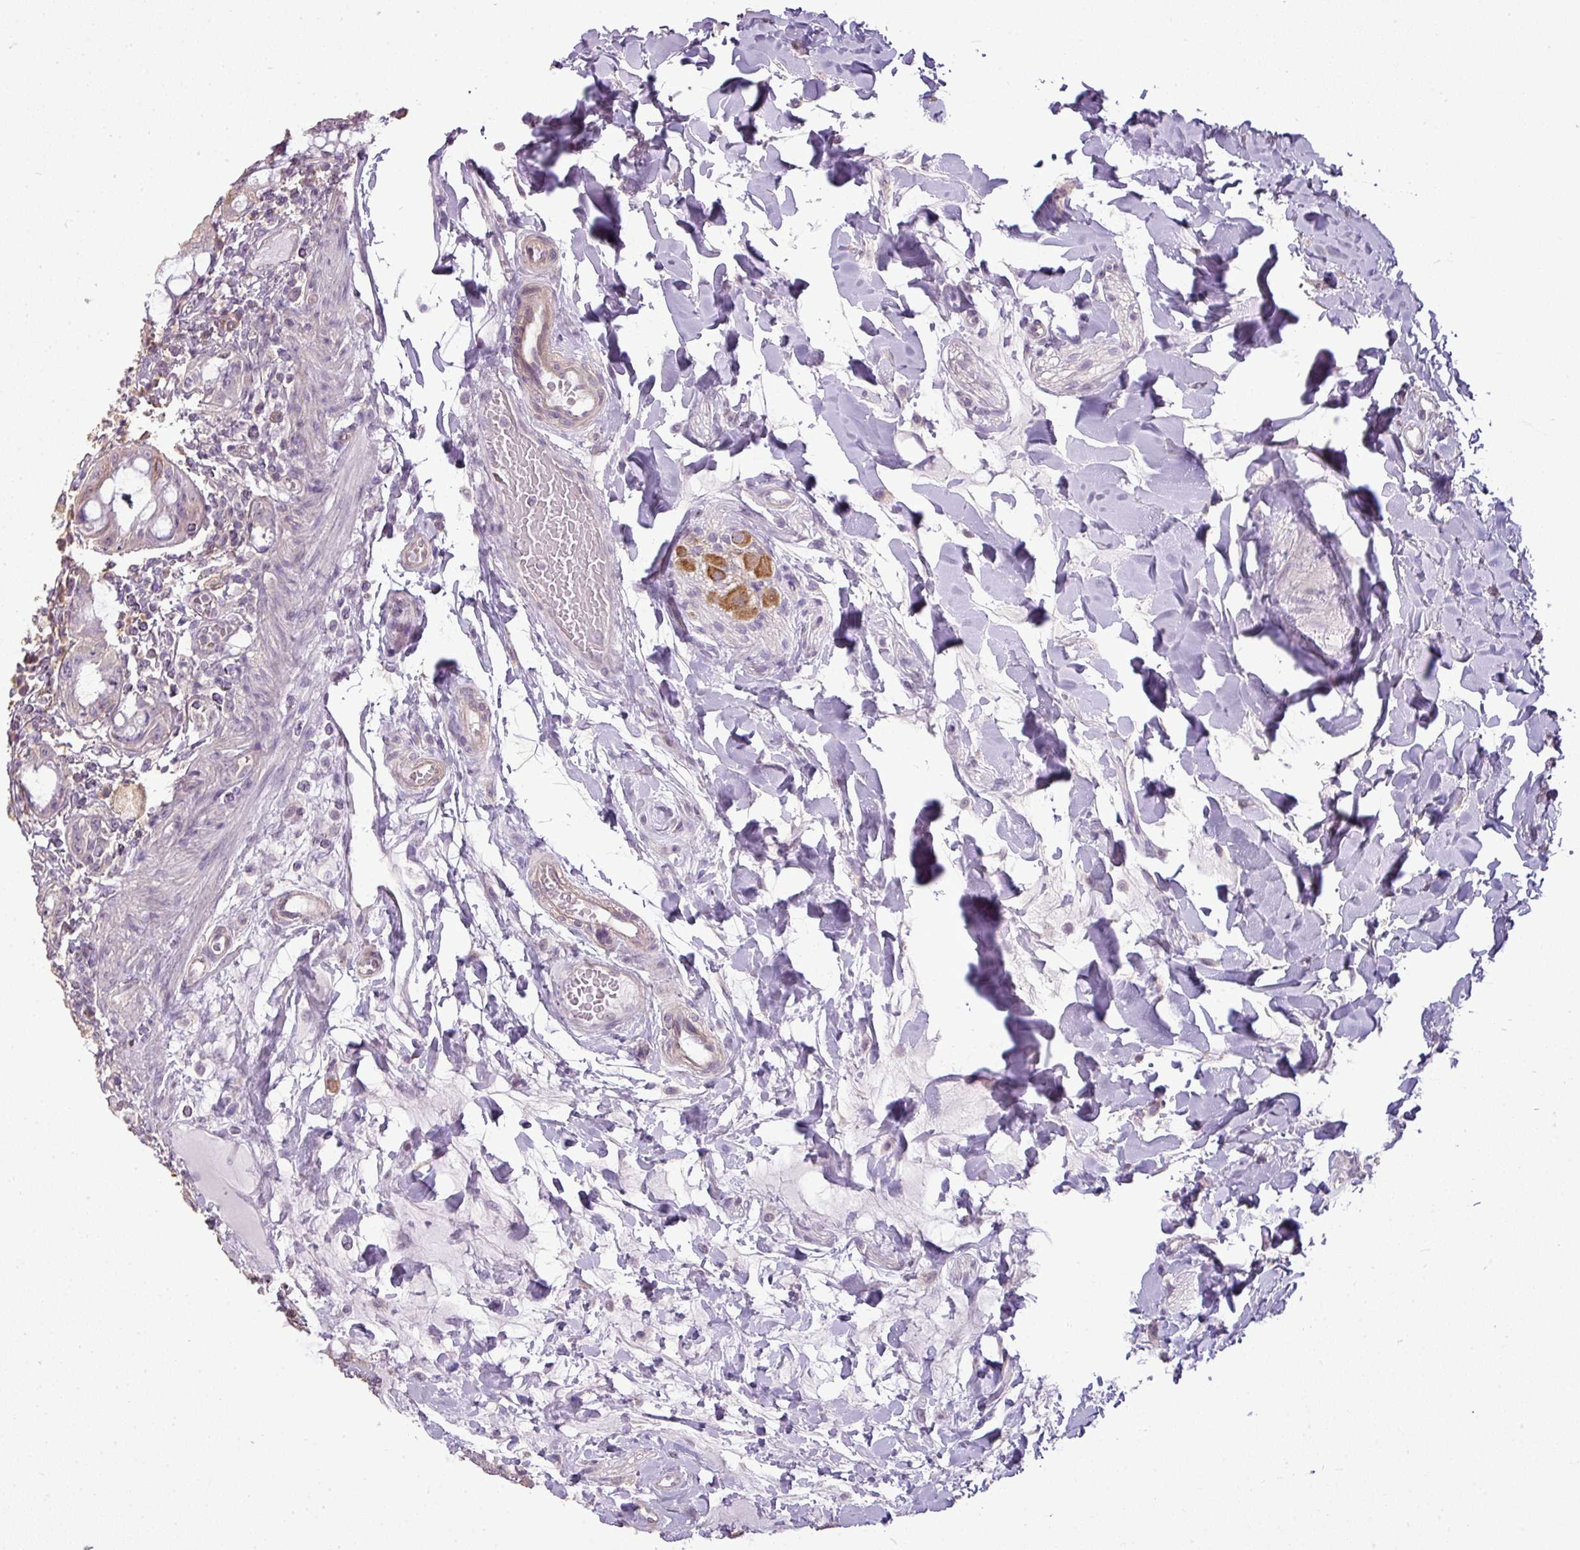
{"staining": {"intensity": "moderate", "quantity": "<25%", "location": "cytoplasmic/membranous"}, "tissue": "rectum", "cell_type": "Glandular cells", "image_type": "normal", "snomed": [{"axis": "morphology", "description": "Normal tissue, NOS"}, {"axis": "topography", "description": "Rectum"}], "caption": "Brown immunohistochemical staining in unremarkable human rectum demonstrates moderate cytoplasmic/membranous staining in about <25% of glandular cells.", "gene": "LY9", "patient": {"sex": "female", "age": 57}}